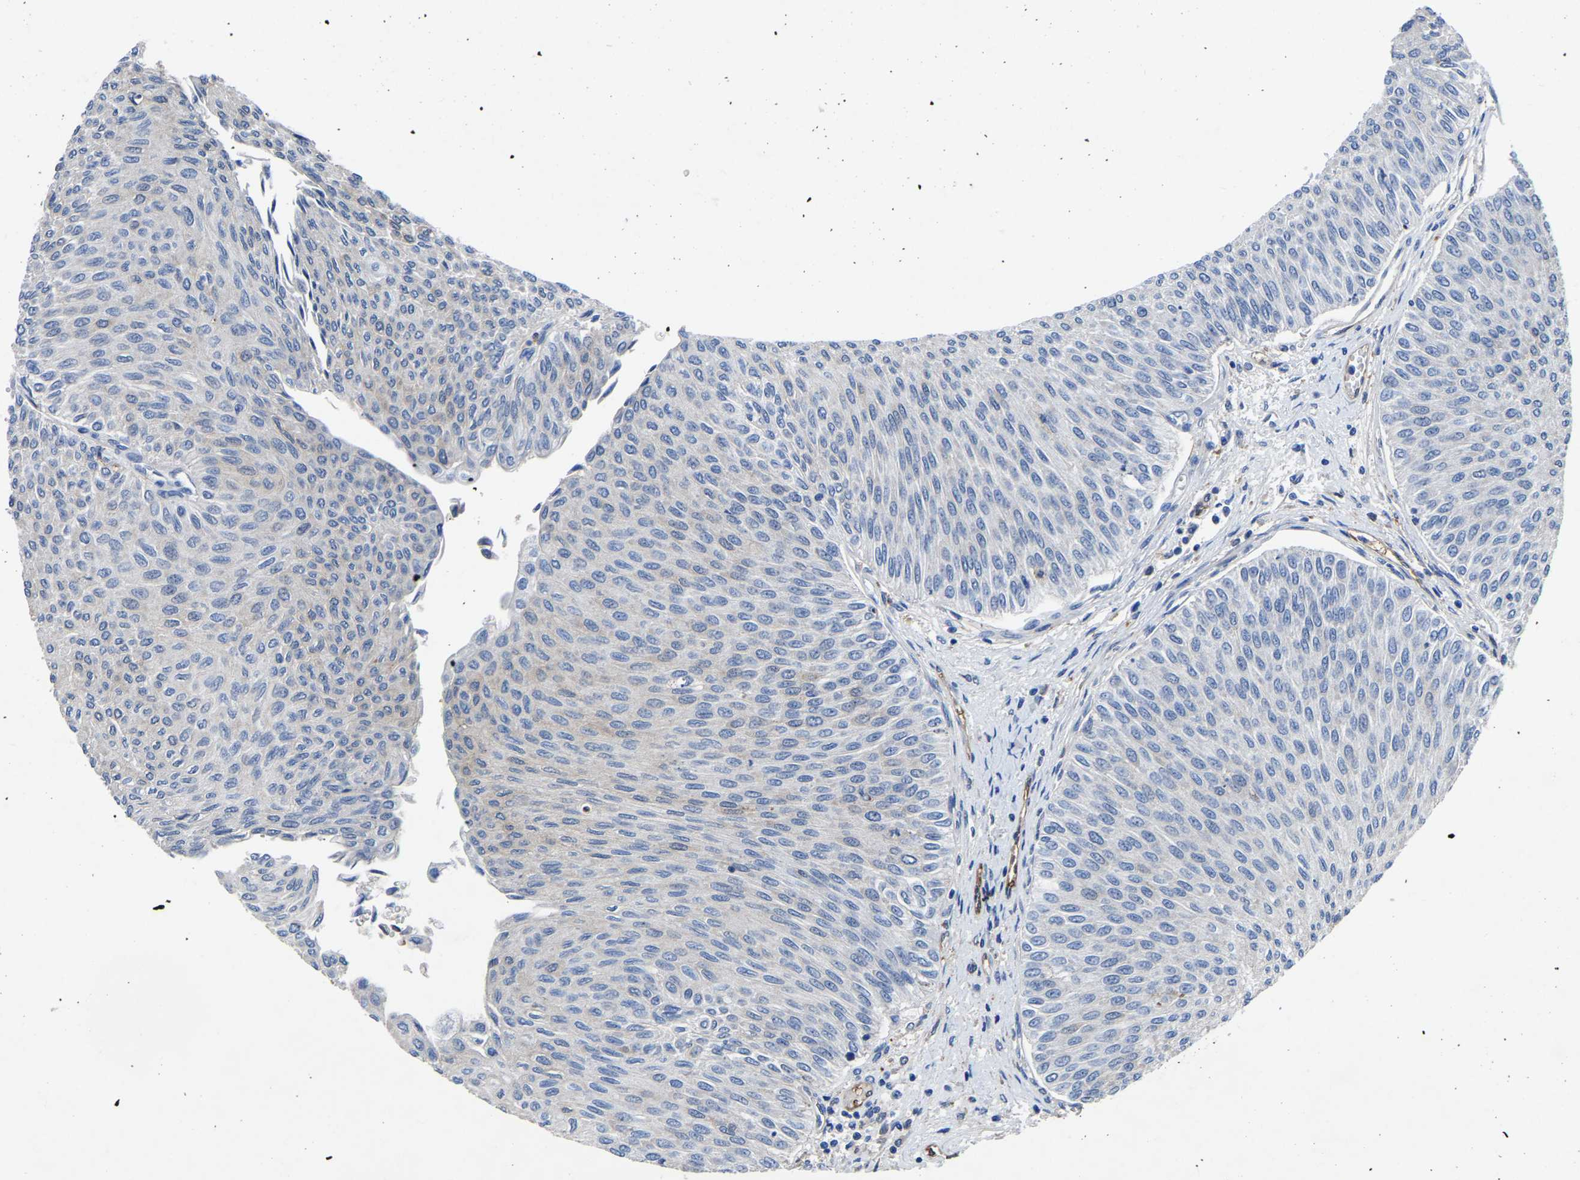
{"staining": {"intensity": "negative", "quantity": "none", "location": "none"}, "tissue": "urothelial cancer", "cell_type": "Tumor cells", "image_type": "cancer", "snomed": [{"axis": "morphology", "description": "Urothelial carcinoma, Low grade"}, {"axis": "topography", "description": "Urinary bladder"}], "caption": "Urothelial carcinoma (low-grade) was stained to show a protein in brown. There is no significant expression in tumor cells. (Stains: DAB IHC with hematoxylin counter stain, Microscopy: brightfield microscopy at high magnification).", "gene": "ATG2B", "patient": {"sex": "male", "age": 78}}